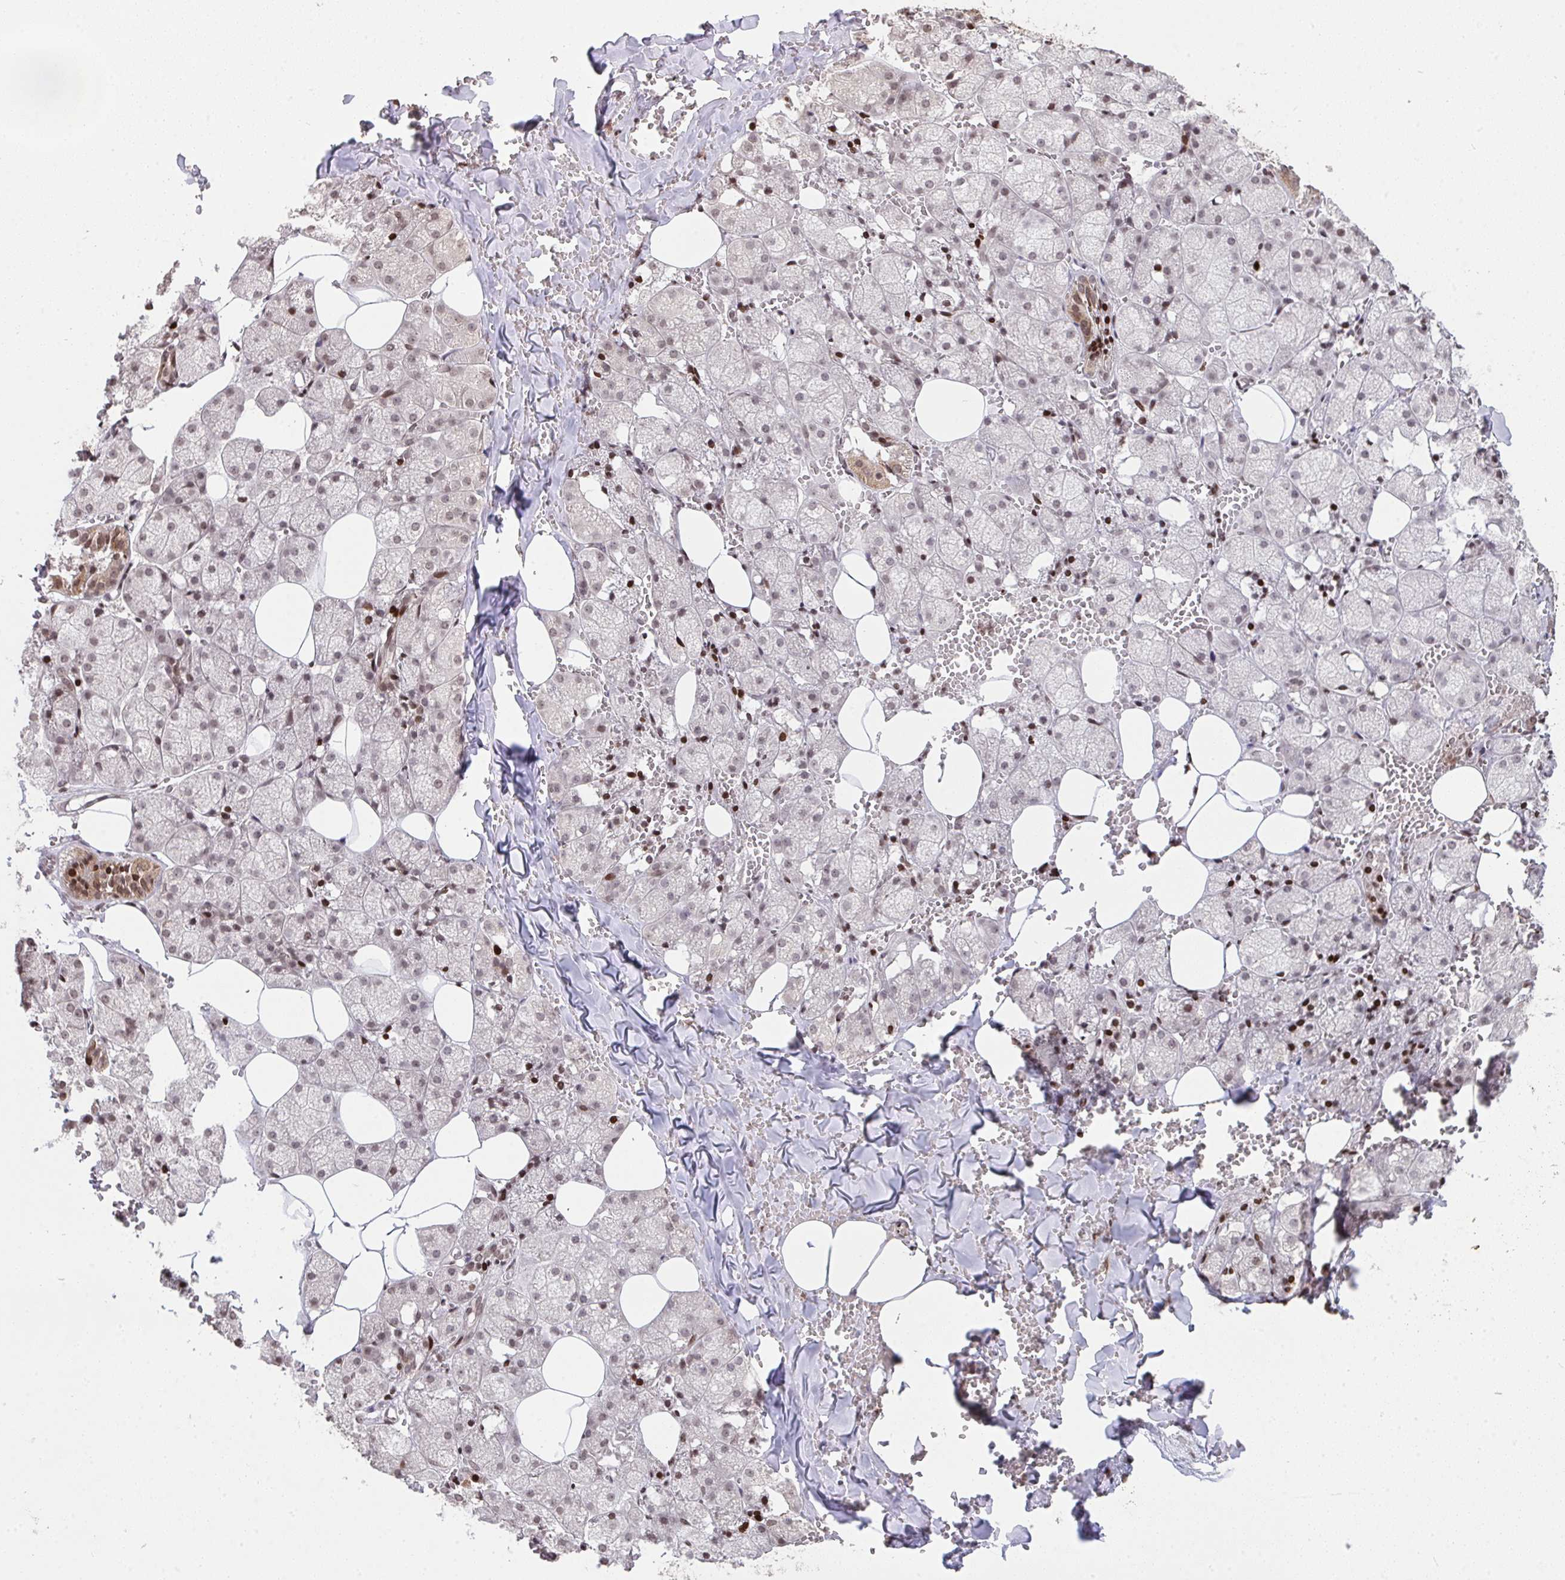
{"staining": {"intensity": "moderate", "quantity": "25%-75%", "location": "cytoplasmic/membranous,nuclear"}, "tissue": "salivary gland", "cell_type": "Glandular cells", "image_type": "normal", "snomed": [{"axis": "morphology", "description": "Normal tissue, NOS"}, {"axis": "topography", "description": "Salivary gland"}, {"axis": "topography", "description": "Peripheral nerve tissue"}], "caption": "This micrograph reveals immunohistochemistry (IHC) staining of normal salivary gland, with medium moderate cytoplasmic/membranous,nuclear positivity in about 25%-75% of glandular cells.", "gene": "NIP7", "patient": {"sex": "male", "age": 38}}